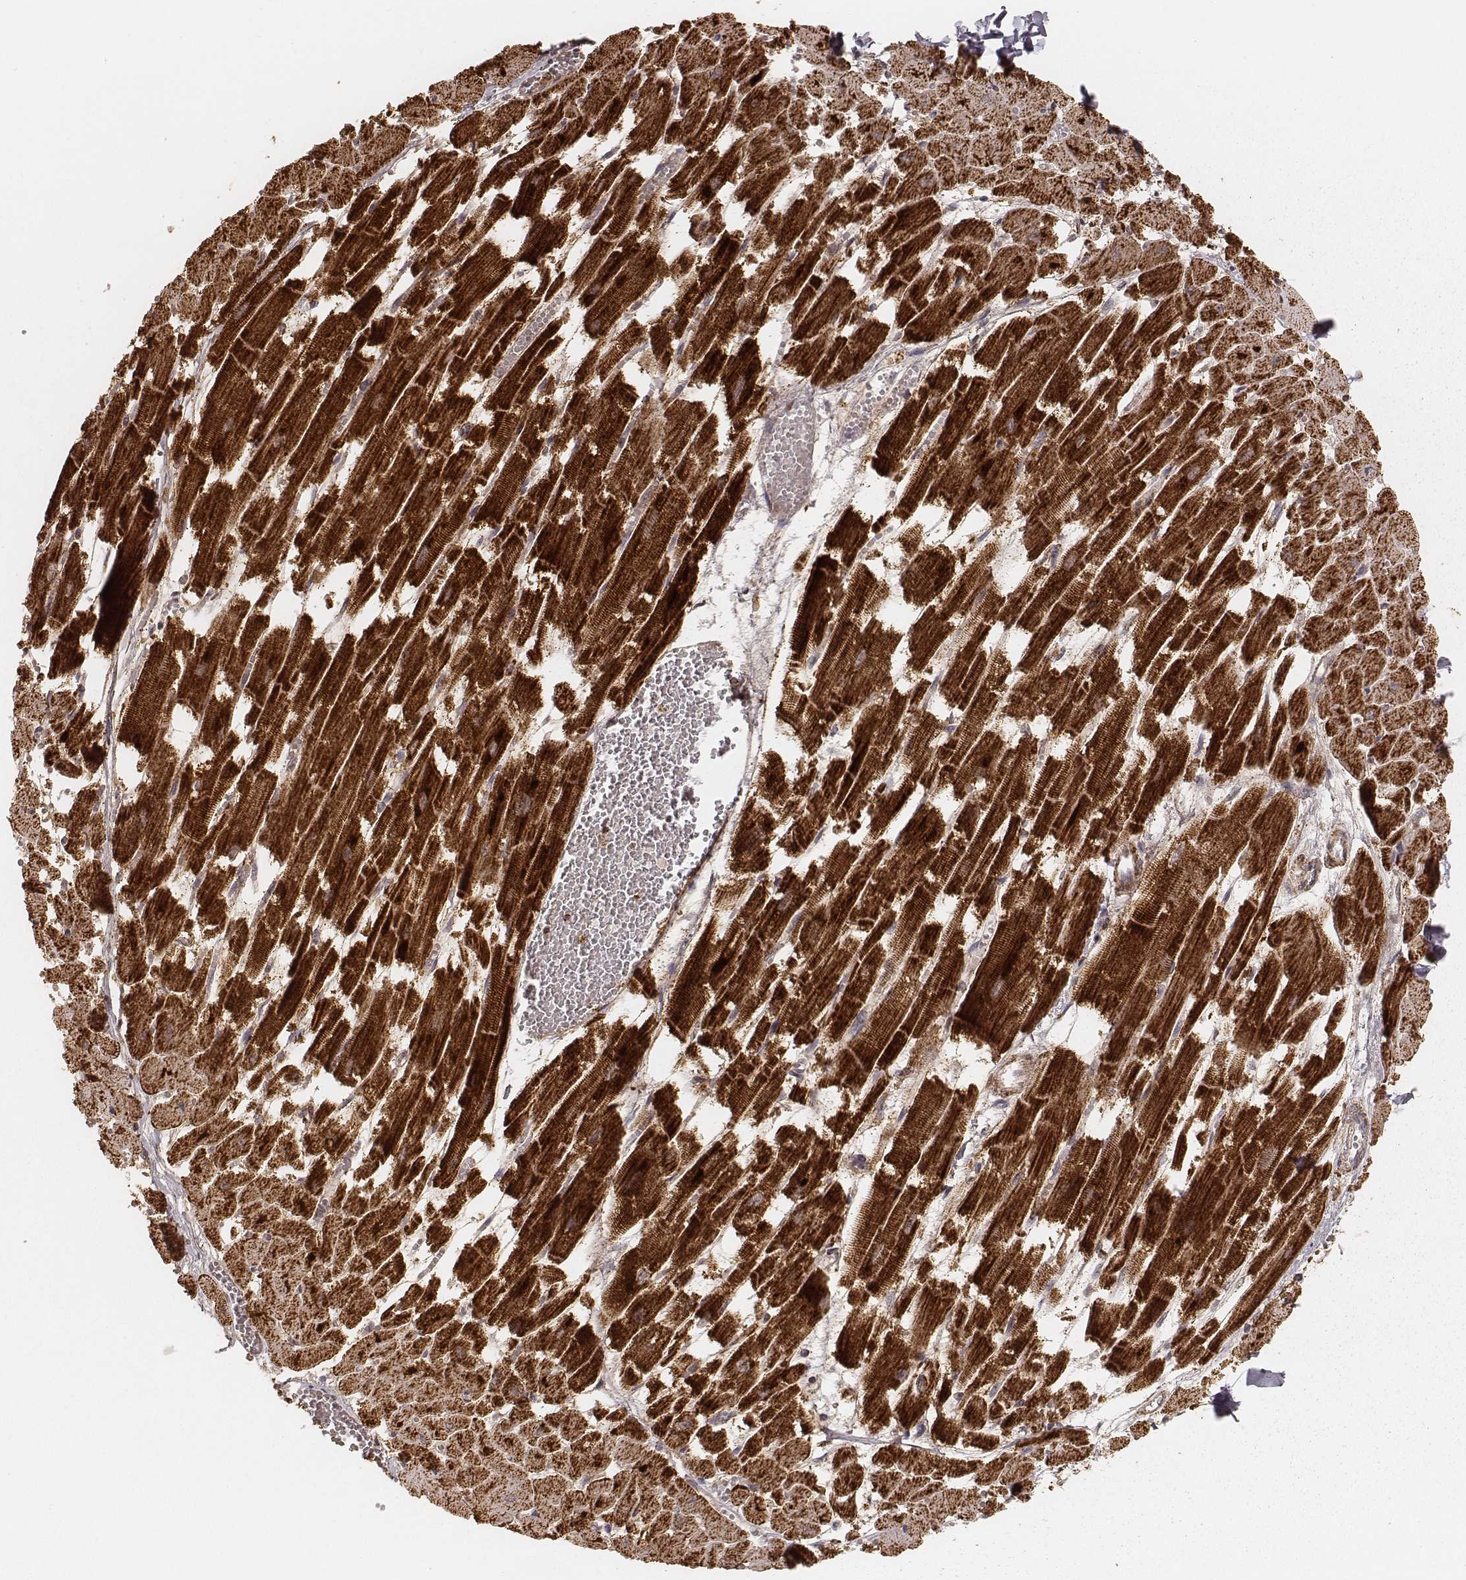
{"staining": {"intensity": "strong", "quantity": ">75%", "location": "cytoplasmic/membranous"}, "tissue": "heart muscle", "cell_type": "Cardiomyocytes", "image_type": "normal", "snomed": [{"axis": "morphology", "description": "Normal tissue, NOS"}, {"axis": "topography", "description": "Heart"}], "caption": "Immunohistochemical staining of unremarkable human heart muscle shows strong cytoplasmic/membranous protein expression in about >75% of cardiomyocytes. (IHC, brightfield microscopy, high magnification).", "gene": "CS", "patient": {"sex": "female", "age": 52}}